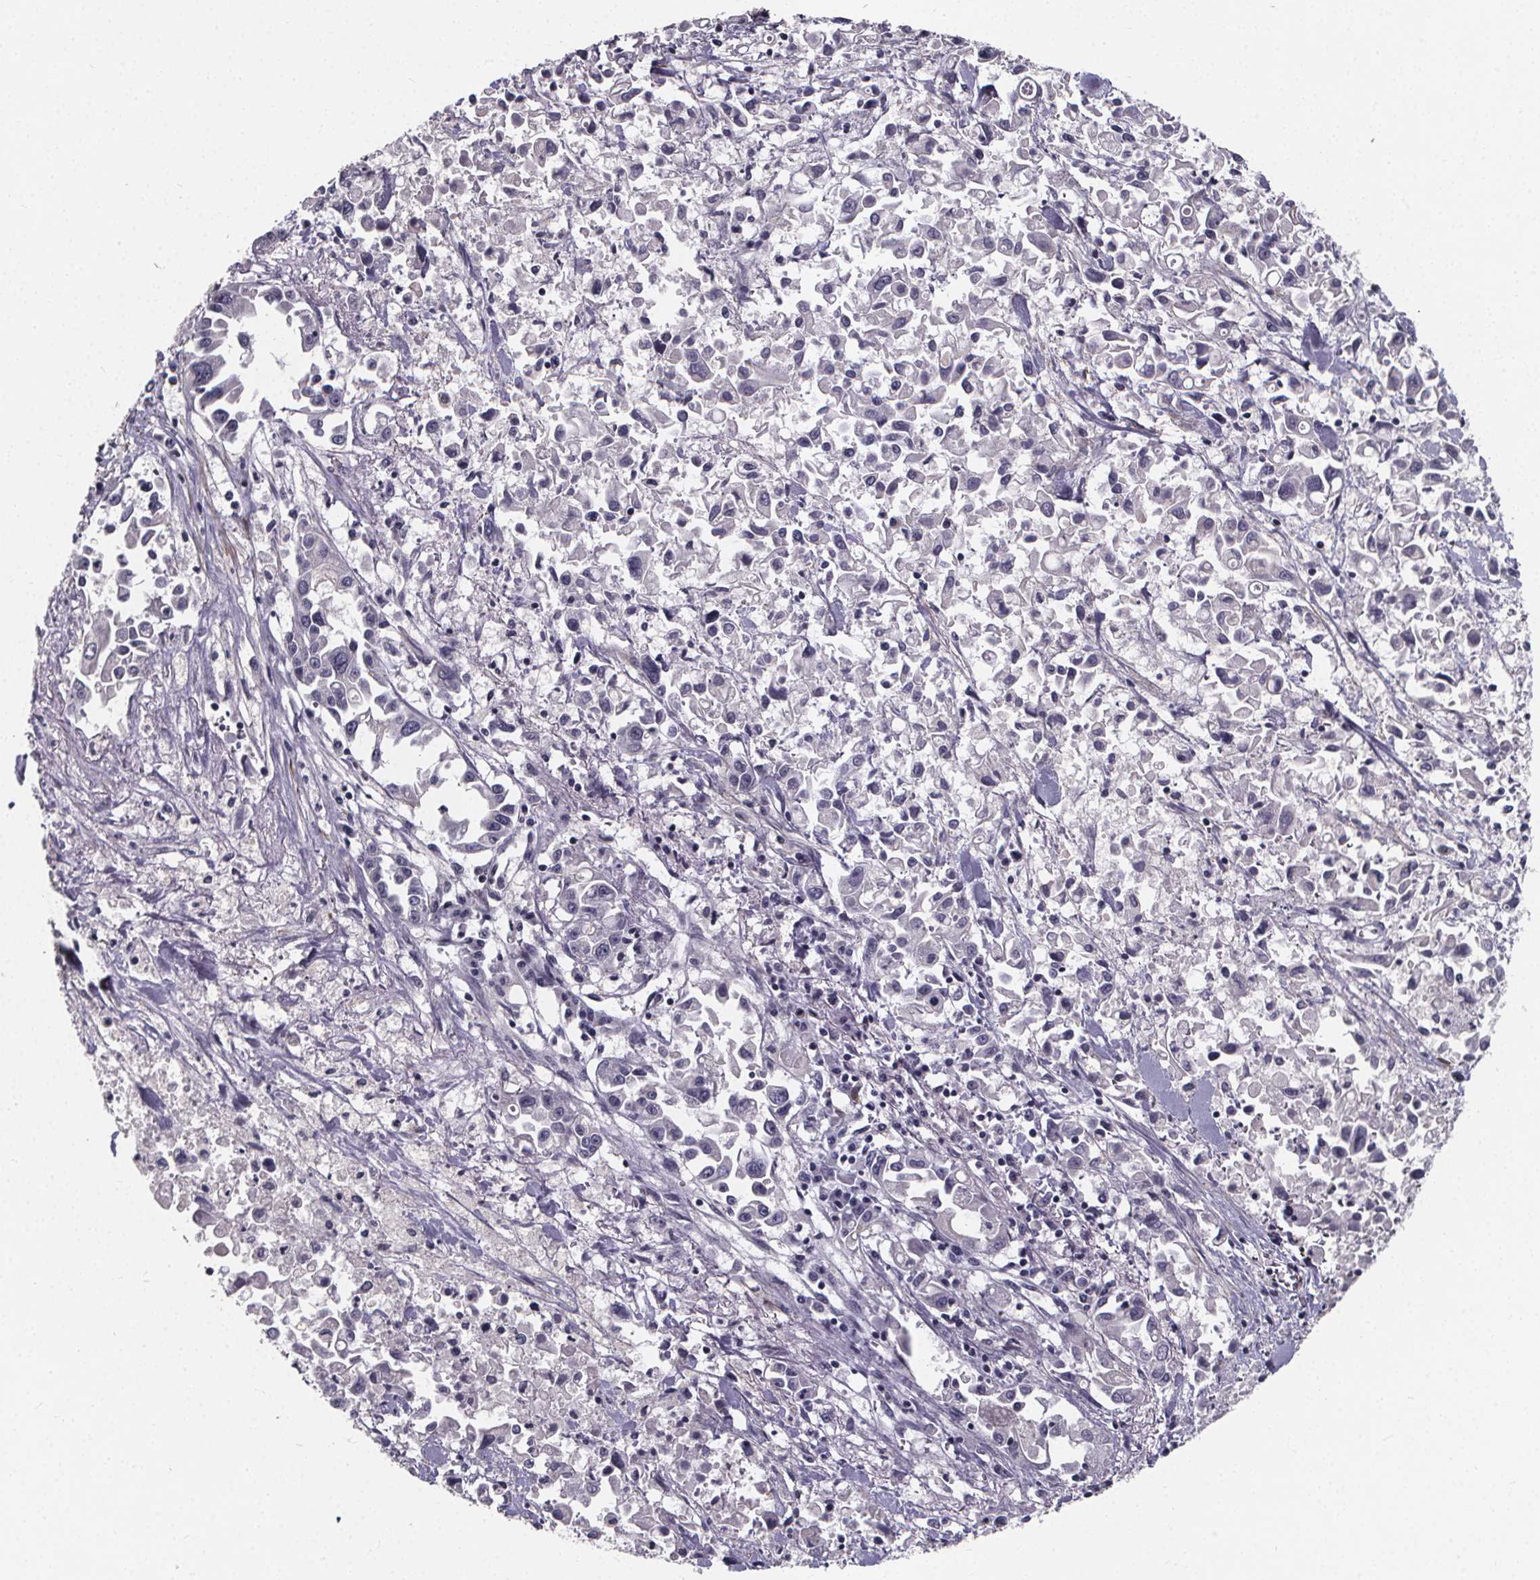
{"staining": {"intensity": "negative", "quantity": "none", "location": "none"}, "tissue": "pancreatic cancer", "cell_type": "Tumor cells", "image_type": "cancer", "snomed": [{"axis": "morphology", "description": "Adenocarcinoma, NOS"}, {"axis": "topography", "description": "Pancreas"}], "caption": "This is an immunohistochemistry photomicrograph of human pancreatic adenocarcinoma. There is no expression in tumor cells.", "gene": "FBXW2", "patient": {"sex": "female", "age": 83}}